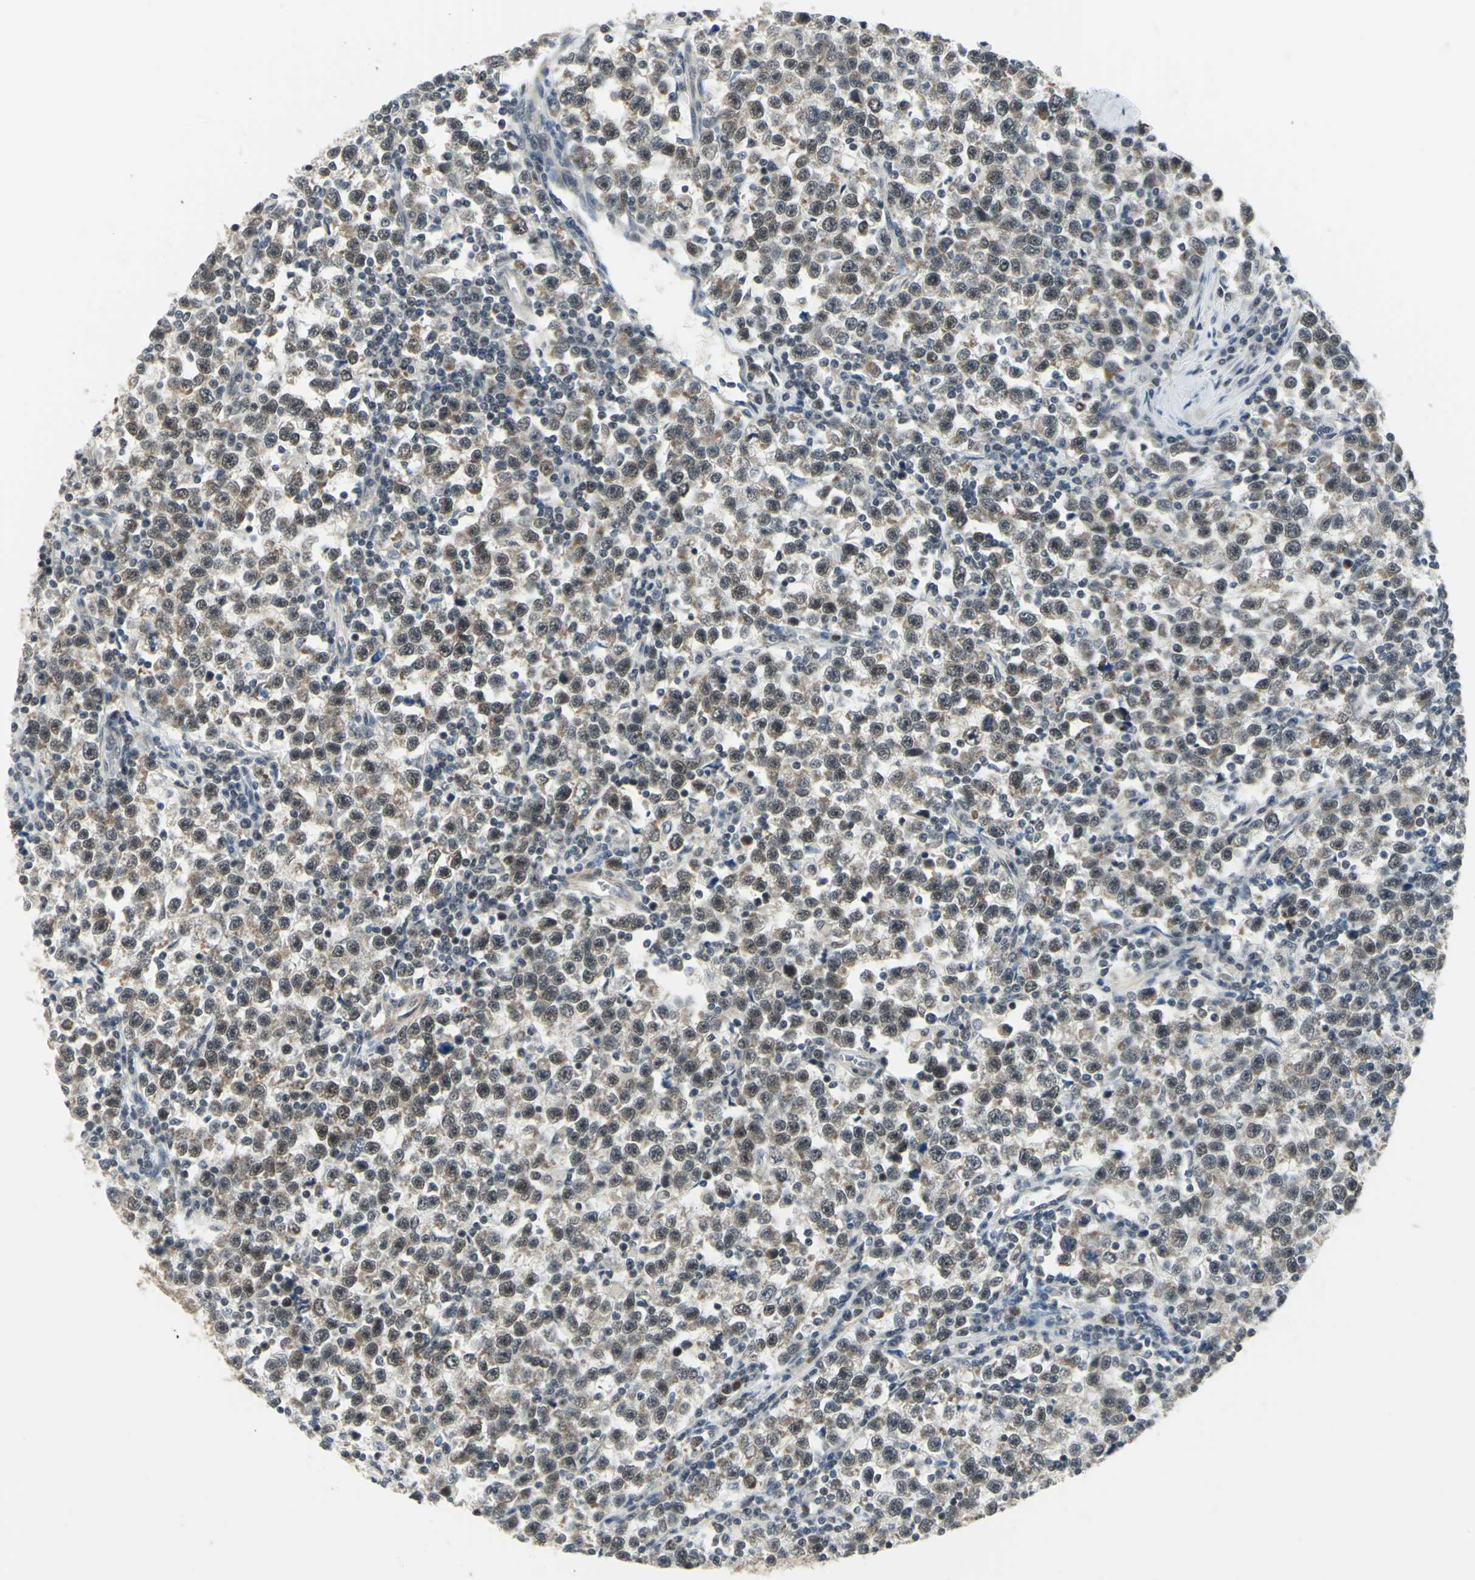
{"staining": {"intensity": "weak", "quantity": ">75%", "location": "cytoplasmic/membranous,nuclear"}, "tissue": "testis cancer", "cell_type": "Tumor cells", "image_type": "cancer", "snomed": [{"axis": "morphology", "description": "Seminoma, NOS"}, {"axis": "topography", "description": "Testis"}], "caption": "Testis cancer (seminoma) stained with a protein marker reveals weak staining in tumor cells.", "gene": "MTA1", "patient": {"sex": "male", "age": 43}}